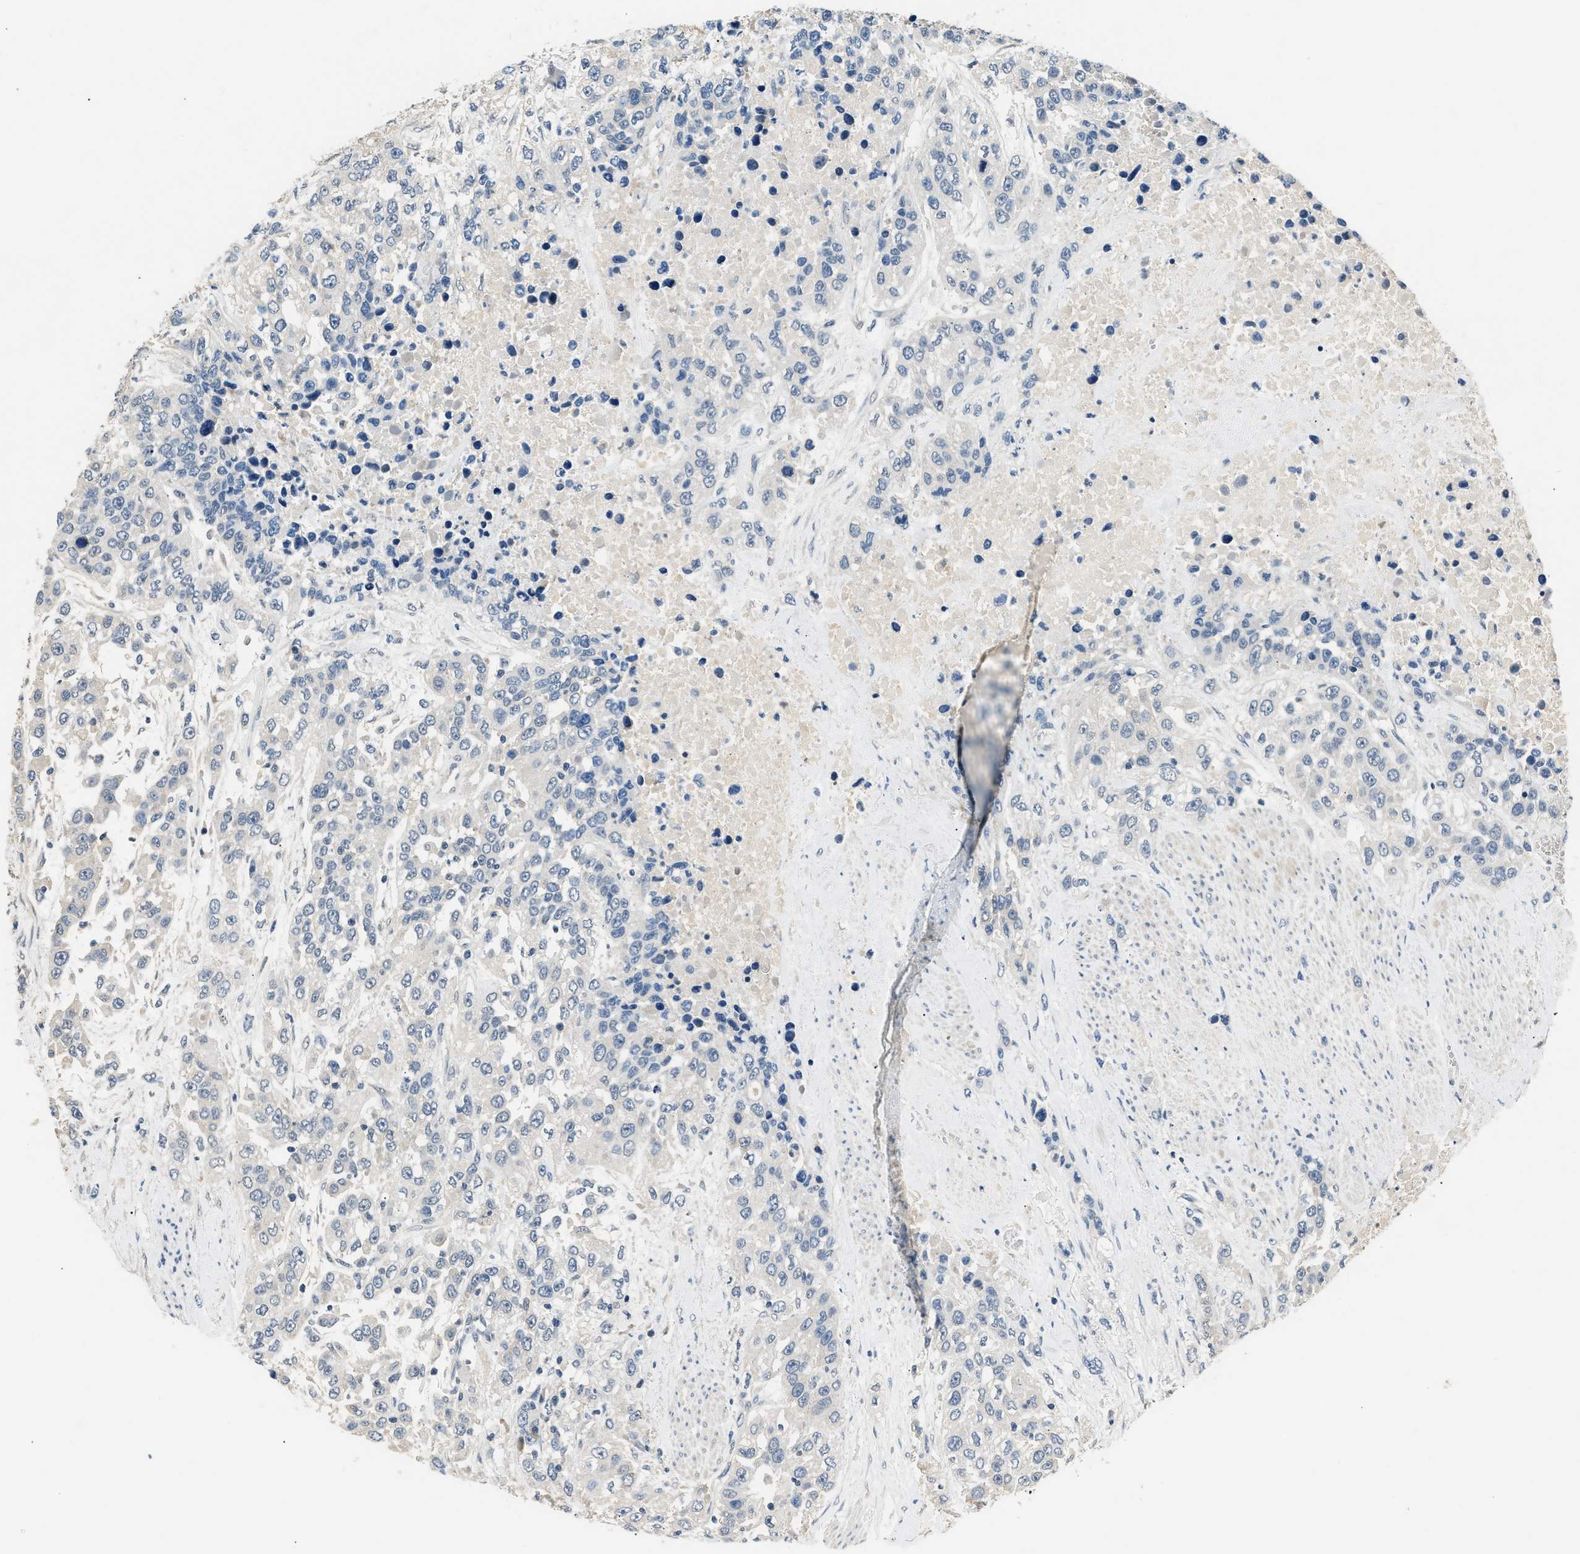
{"staining": {"intensity": "negative", "quantity": "none", "location": "none"}, "tissue": "urothelial cancer", "cell_type": "Tumor cells", "image_type": "cancer", "snomed": [{"axis": "morphology", "description": "Urothelial carcinoma, High grade"}, {"axis": "topography", "description": "Urinary bladder"}], "caption": "The micrograph exhibits no staining of tumor cells in high-grade urothelial carcinoma.", "gene": "INHA", "patient": {"sex": "female", "age": 80}}